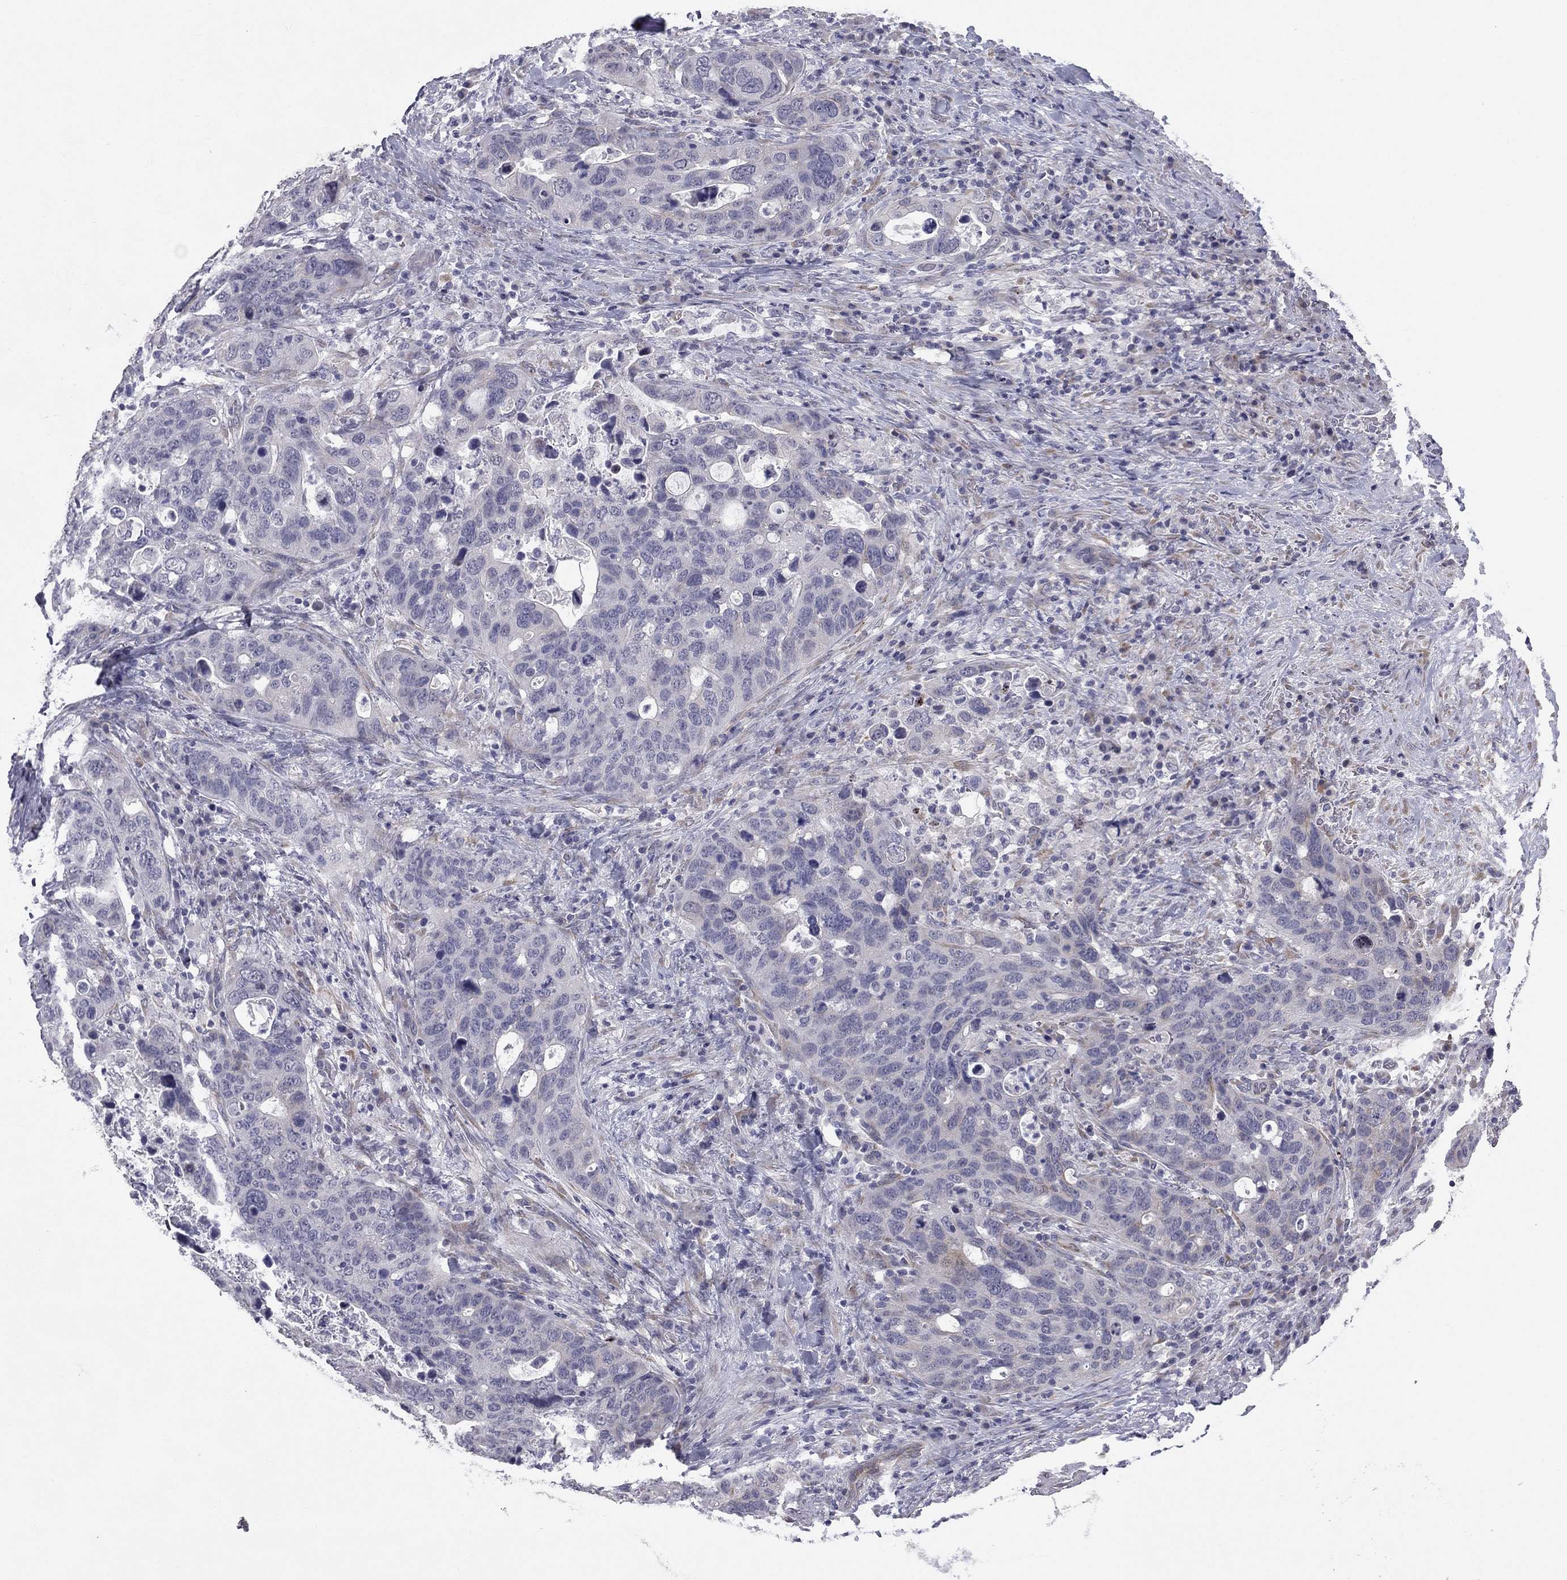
{"staining": {"intensity": "weak", "quantity": "<25%", "location": "cytoplasmic/membranous"}, "tissue": "stomach cancer", "cell_type": "Tumor cells", "image_type": "cancer", "snomed": [{"axis": "morphology", "description": "Adenocarcinoma, NOS"}, {"axis": "topography", "description": "Stomach"}], "caption": "Tumor cells show no significant protein staining in adenocarcinoma (stomach).", "gene": "PRRT2", "patient": {"sex": "male", "age": 54}}